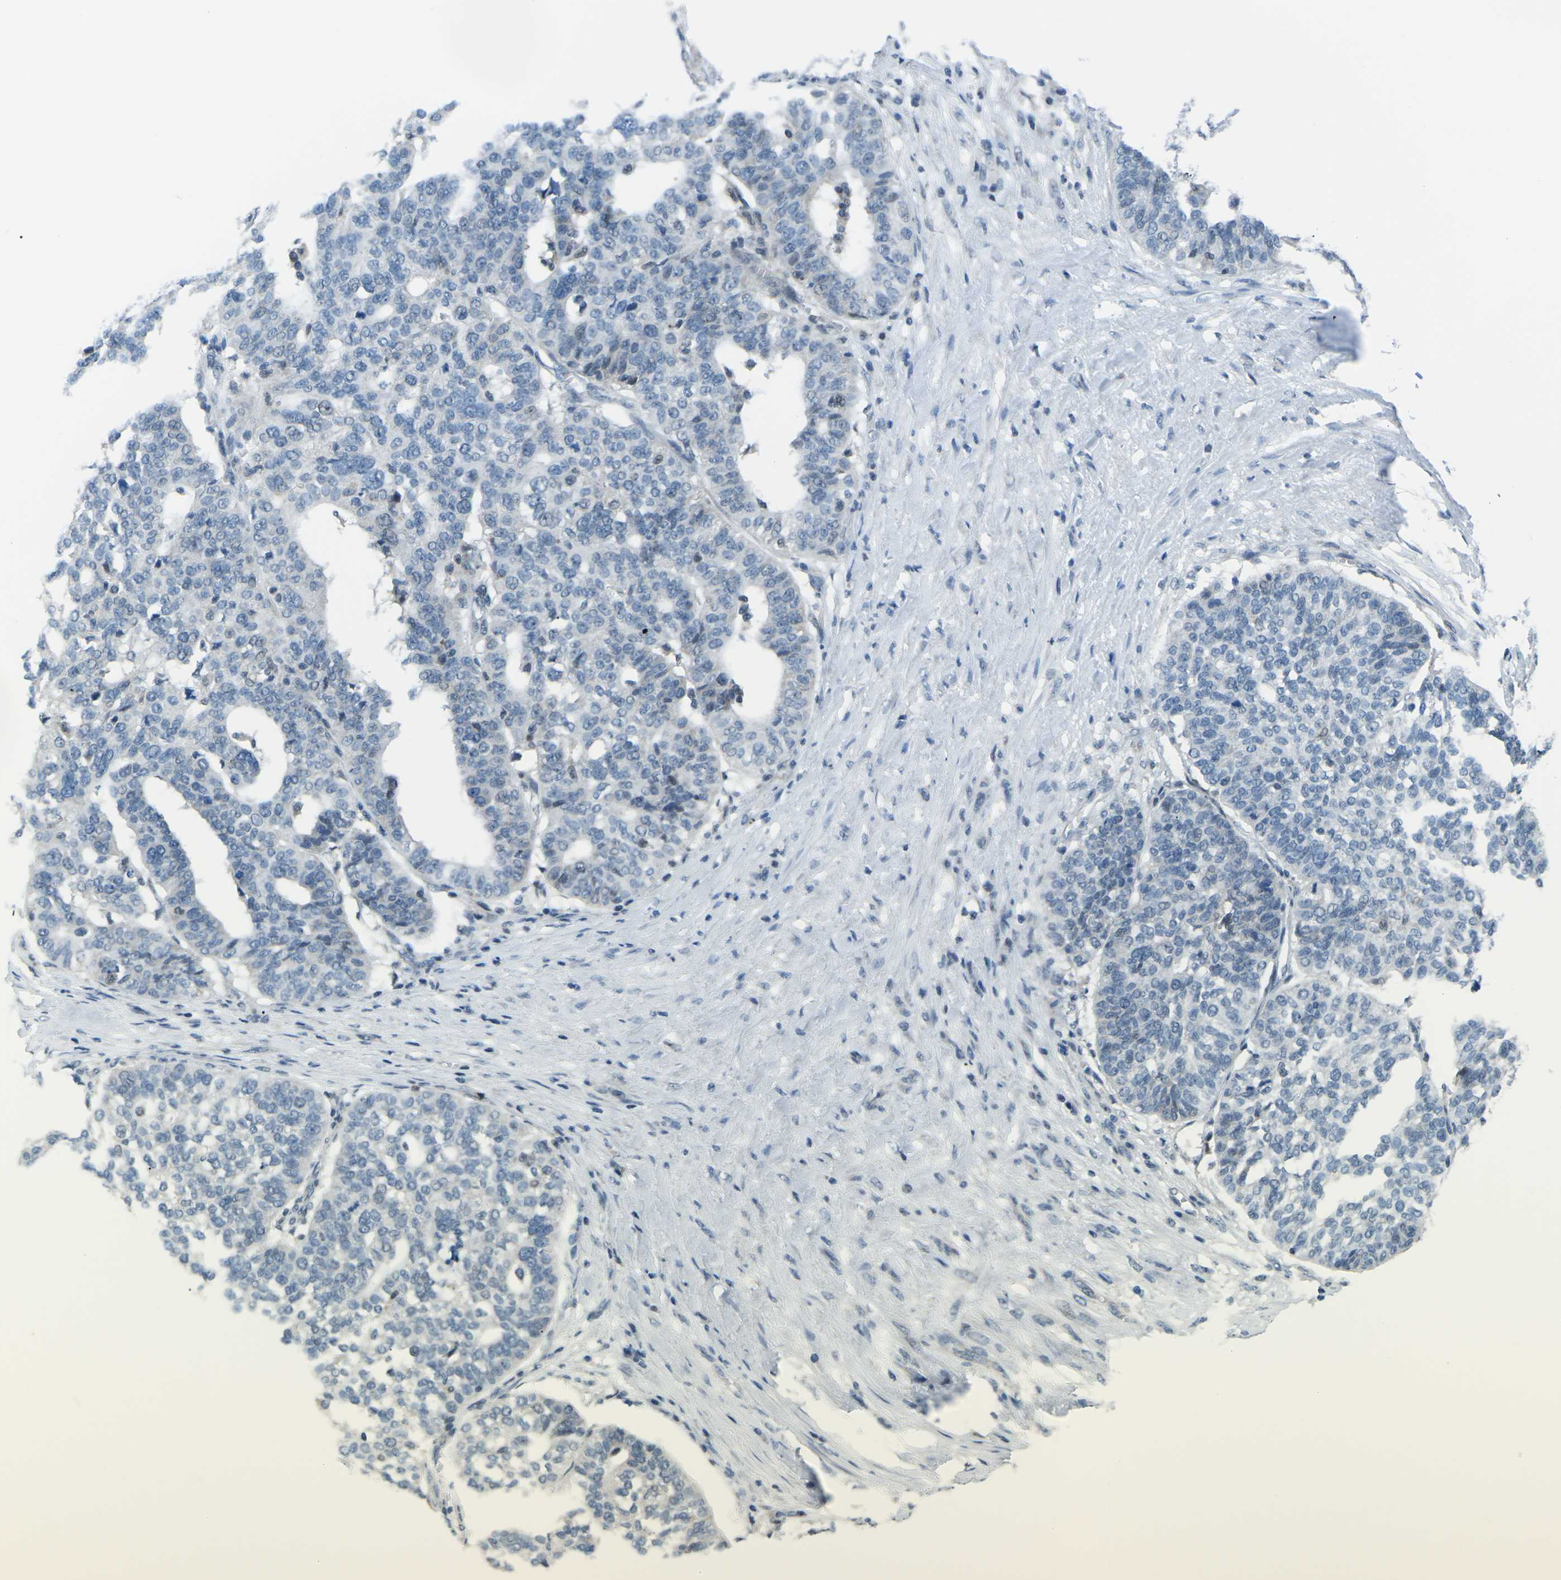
{"staining": {"intensity": "negative", "quantity": "none", "location": "none"}, "tissue": "ovarian cancer", "cell_type": "Tumor cells", "image_type": "cancer", "snomed": [{"axis": "morphology", "description": "Cystadenocarcinoma, serous, NOS"}, {"axis": "topography", "description": "Ovary"}], "caption": "Tumor cells show no significant expression in ovarian cancer. (Brightfield microscopy of DAB (3,3'-diaminobenzidine) immunohistochemistry (IHC) at high magnification).", "gene": "MBNL1", "patient": {"sex": "female", "age": 59}}